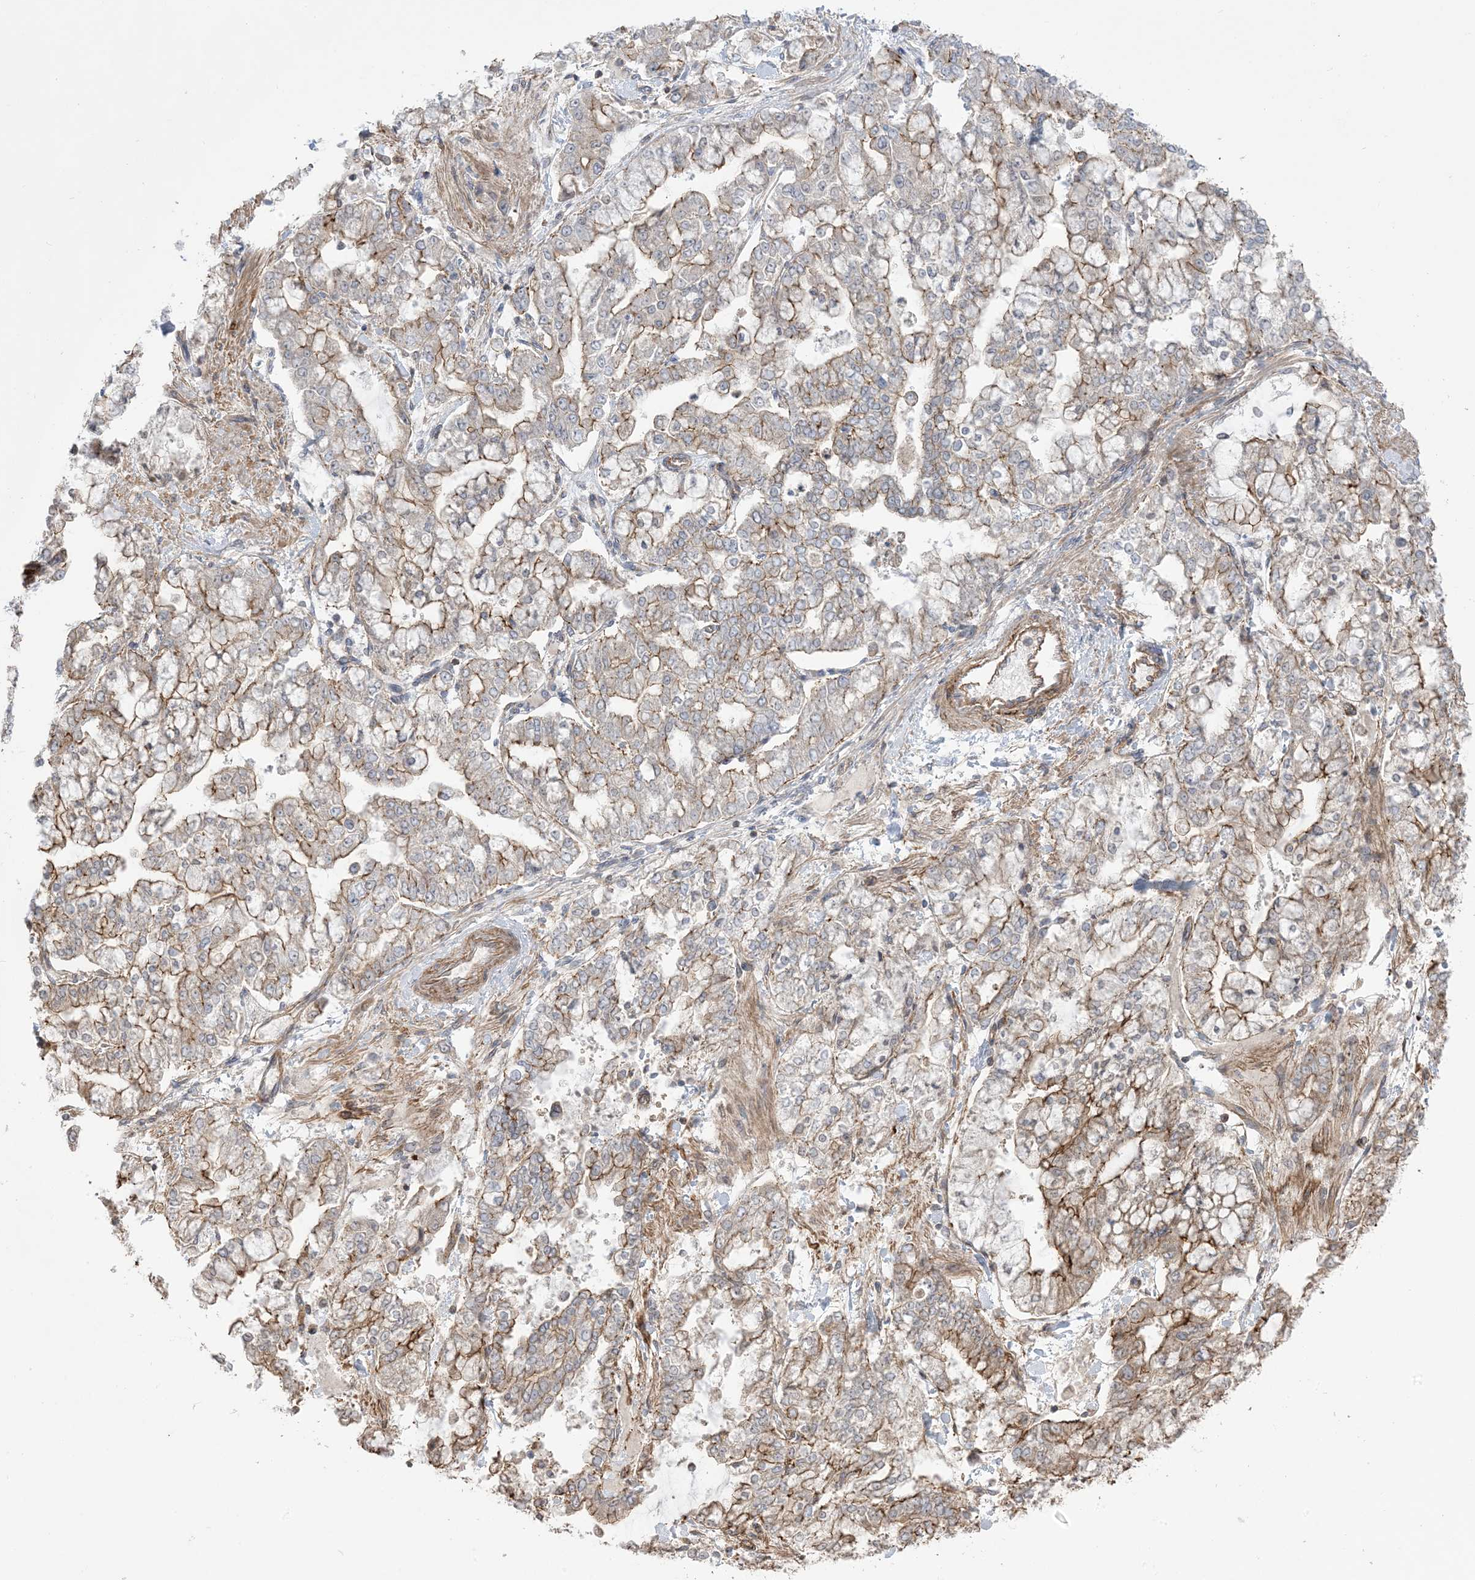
{"staining": {"intensity": "moderate", "quantity": ">75%", "location": "cytoplasmic/membranous"}, "tissue": "stomach cancer", "cell_type": "Tumor cells", "image_type": "cancer", "snomed": [{"axis": "morphology", "description": "Normal tissue, NOS"}, {"axis": "morphology", "description": "Adenocarcinoma, NOS"}, {"axis": "topography", "description": "Stomach, upper"}, {"axis": "topography", "description": "Stomach"}], "caption": "An image of human stomach adenocarcinoma stained for a protein exhibits moderate cytoplasmic/membranous brown staining in tumor cells.", "gene": "ICMT", "patient": {"sex": "male", "age": 76}}